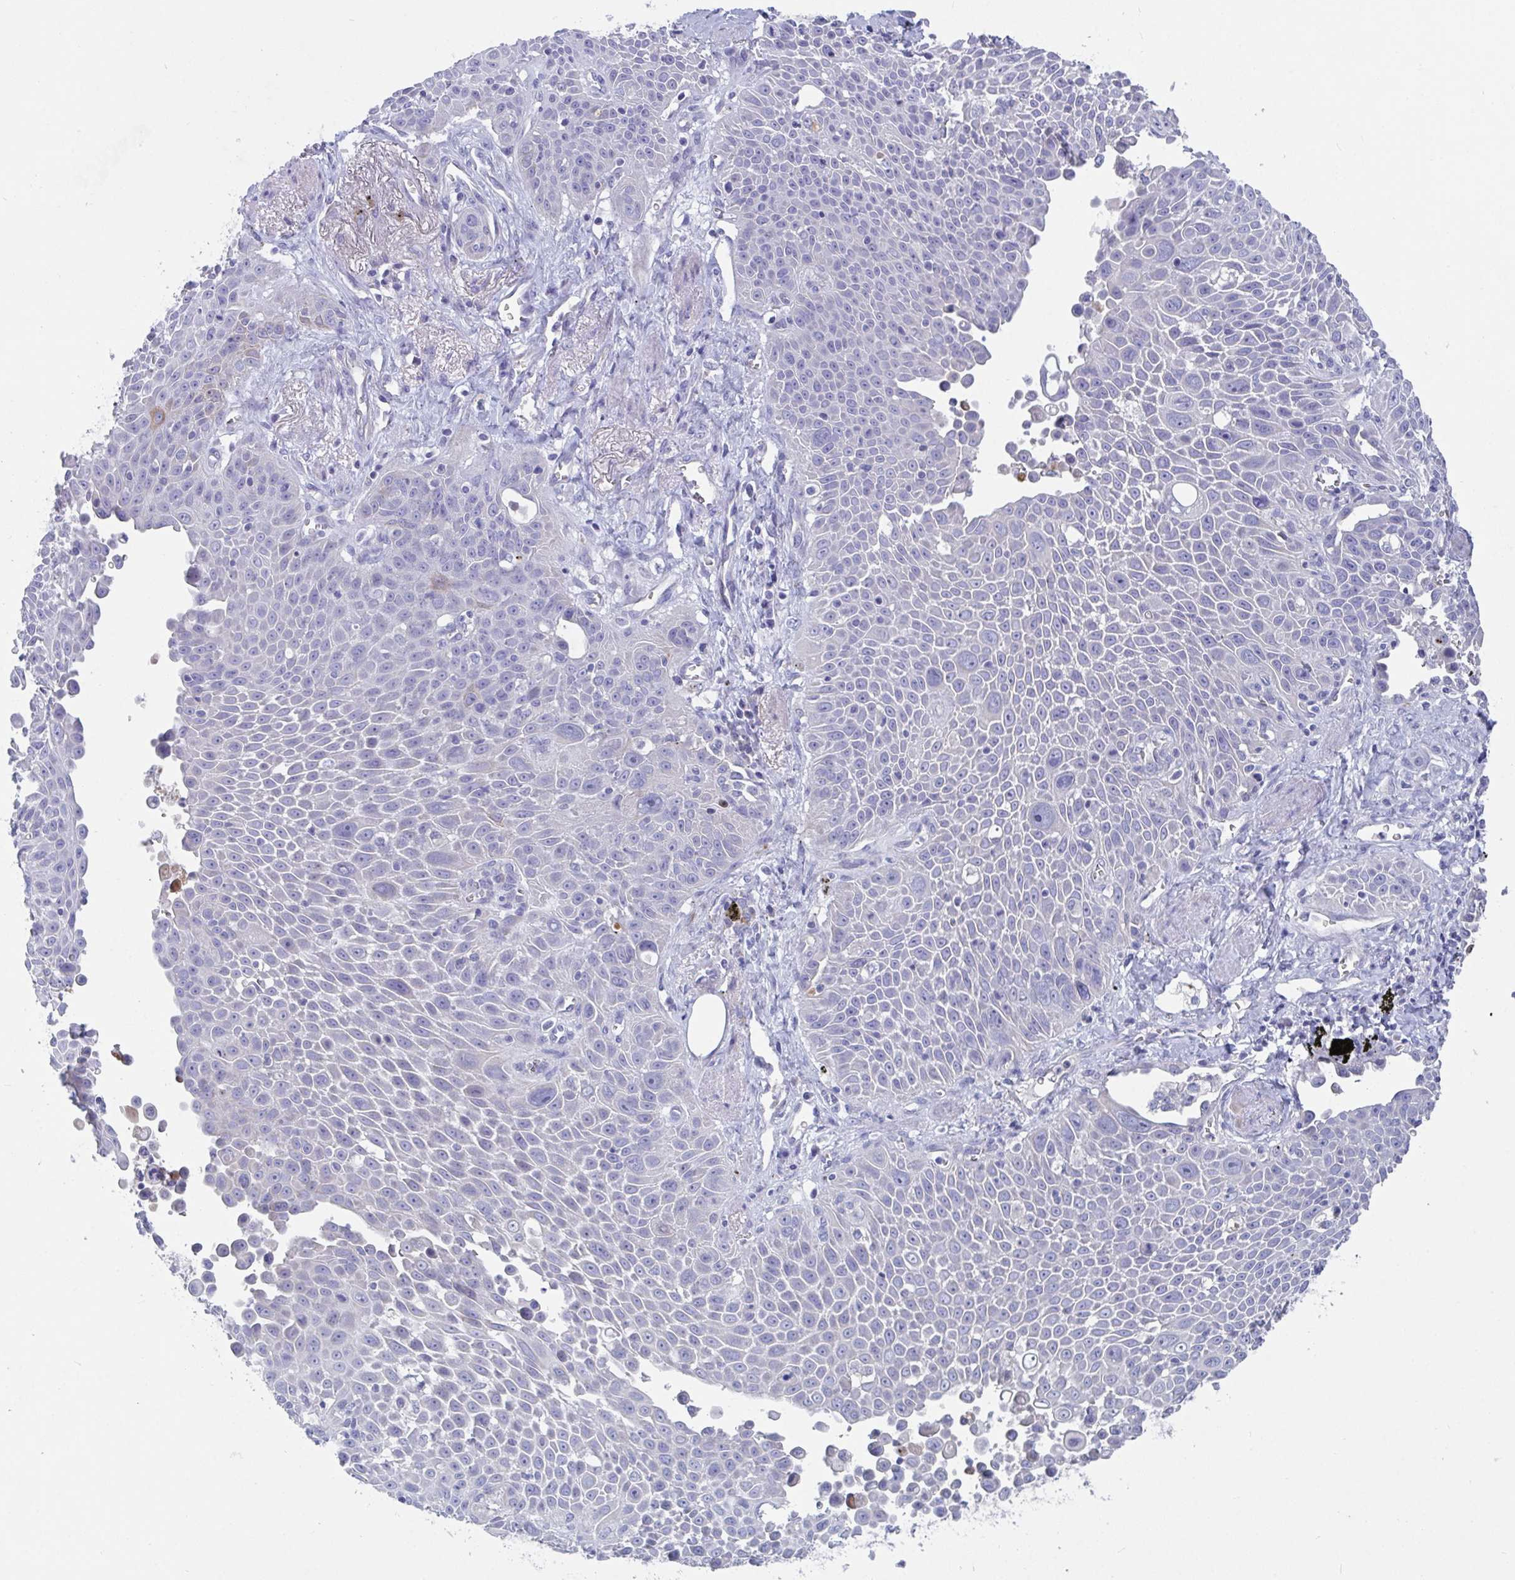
{"staining": {"intensity": "negative", "quantity": "none", "location": "none"}, "tissue": "lung cancer", "cell_type": "Tumor cells", "image_type": "cancer", "snomed": [{"axis": "morphology", "description": "Squamous cell carcinoma, NOS"}, {"axis": "morphology", "description": "Squamous cell carcinoma, metastatic, NOS"}, {"axis": "topography", "description": "Lymph node"}, {"axis": "topography", "description": "Lung"}], "caption": "This is an immunohistochemistry micrograph of lung cancer. There is no positivity in tumor cells.", "gene": "ZNF561", "patient": {"sex": "female", "age": 62}}